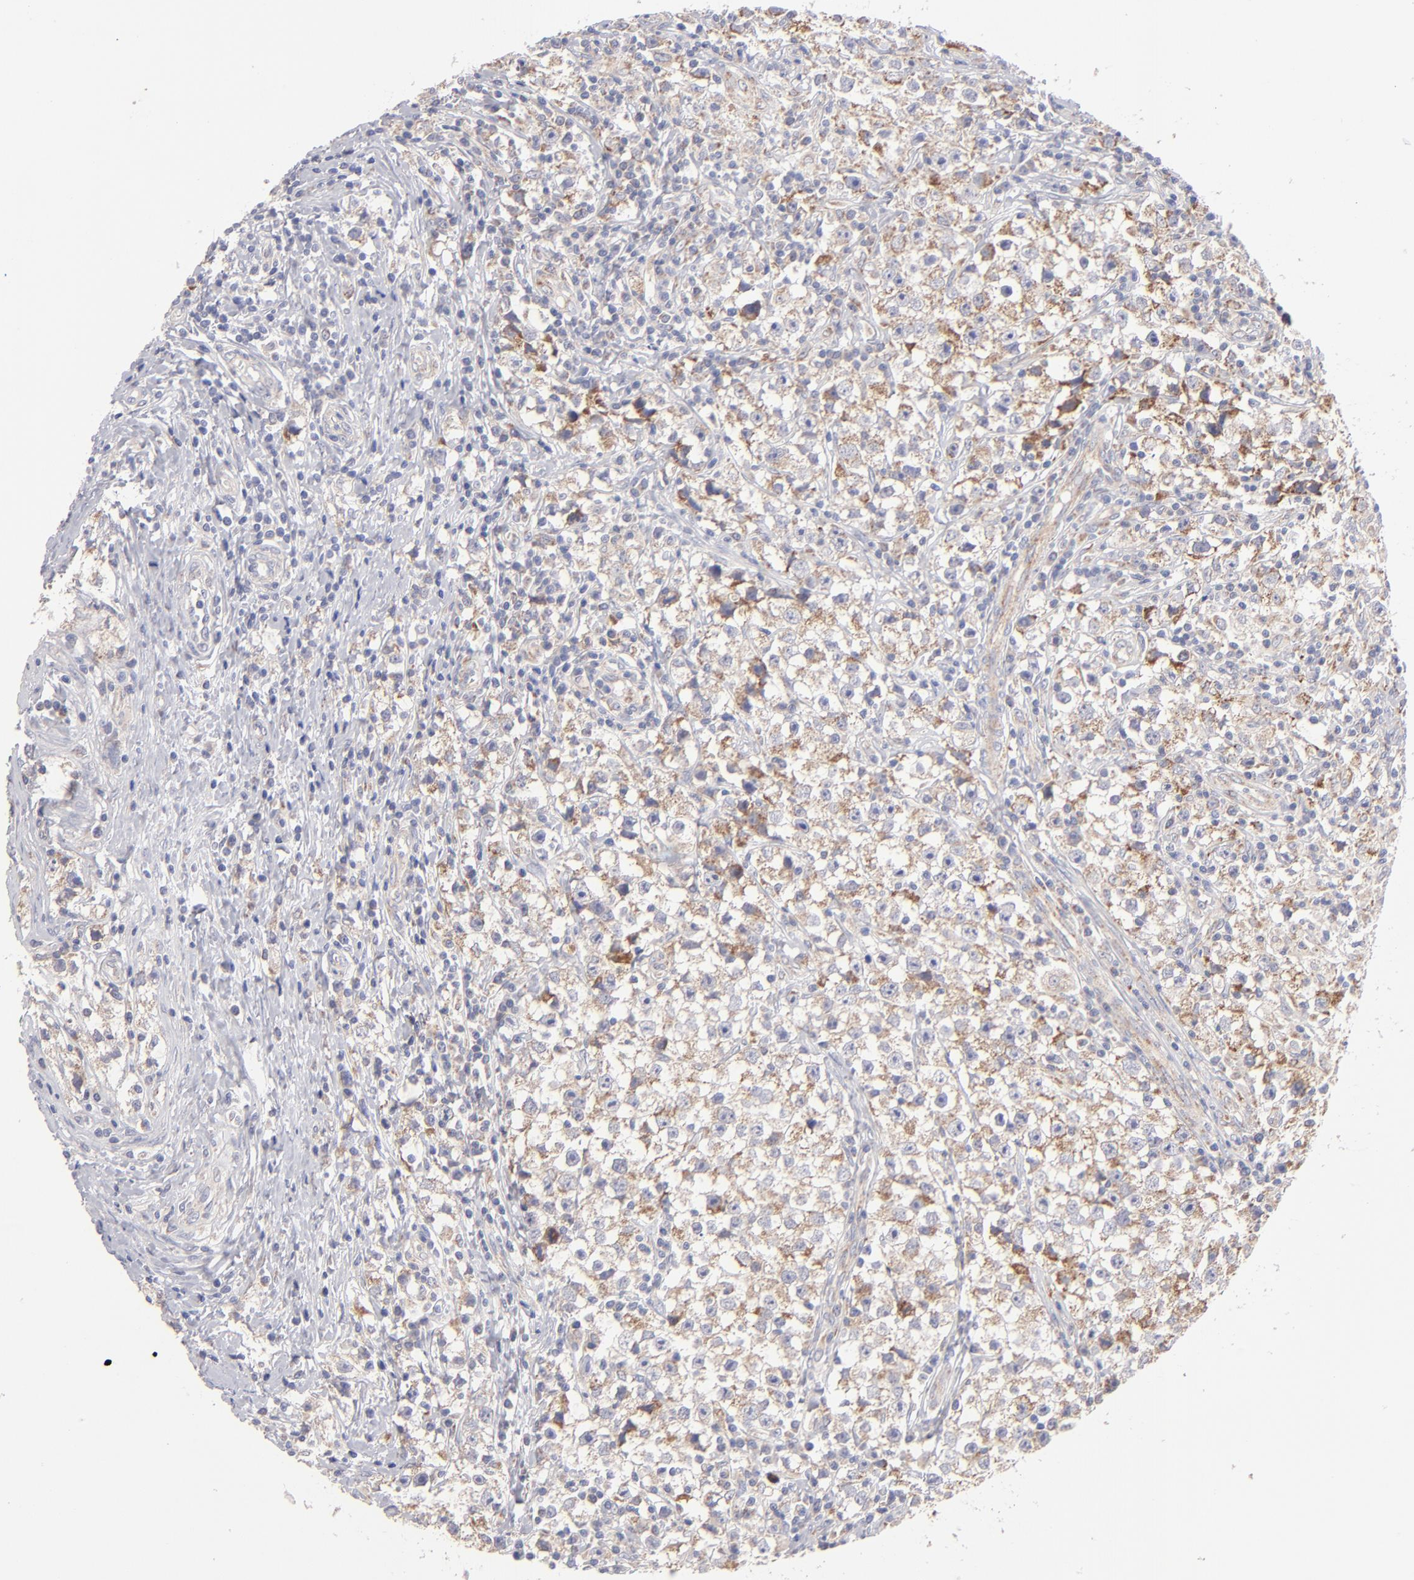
{"staining": {"intensity": "weak", "quantity": ">75%", "location": "cytoplasmic/membranous"}, "tissue": "testis cancer", "cell_type": "Tumor cells", "image_type": "cancer", "snomed": [{"axis": "morphology", "description": "Seminoma, NOS"}, {"axis": "topography", "description": "Testis"}], "caption": "High-magnification brightfield microscopy of testis seminoma stained with DAB (brown) and counterstained with hematoxylin (blue). tumor cells exhibit weak cytoplasmic/membranous expression is seen in approximately>75% of cells.", "gene": "HCCS", "patient": {"sex": "male", "age": 35}}